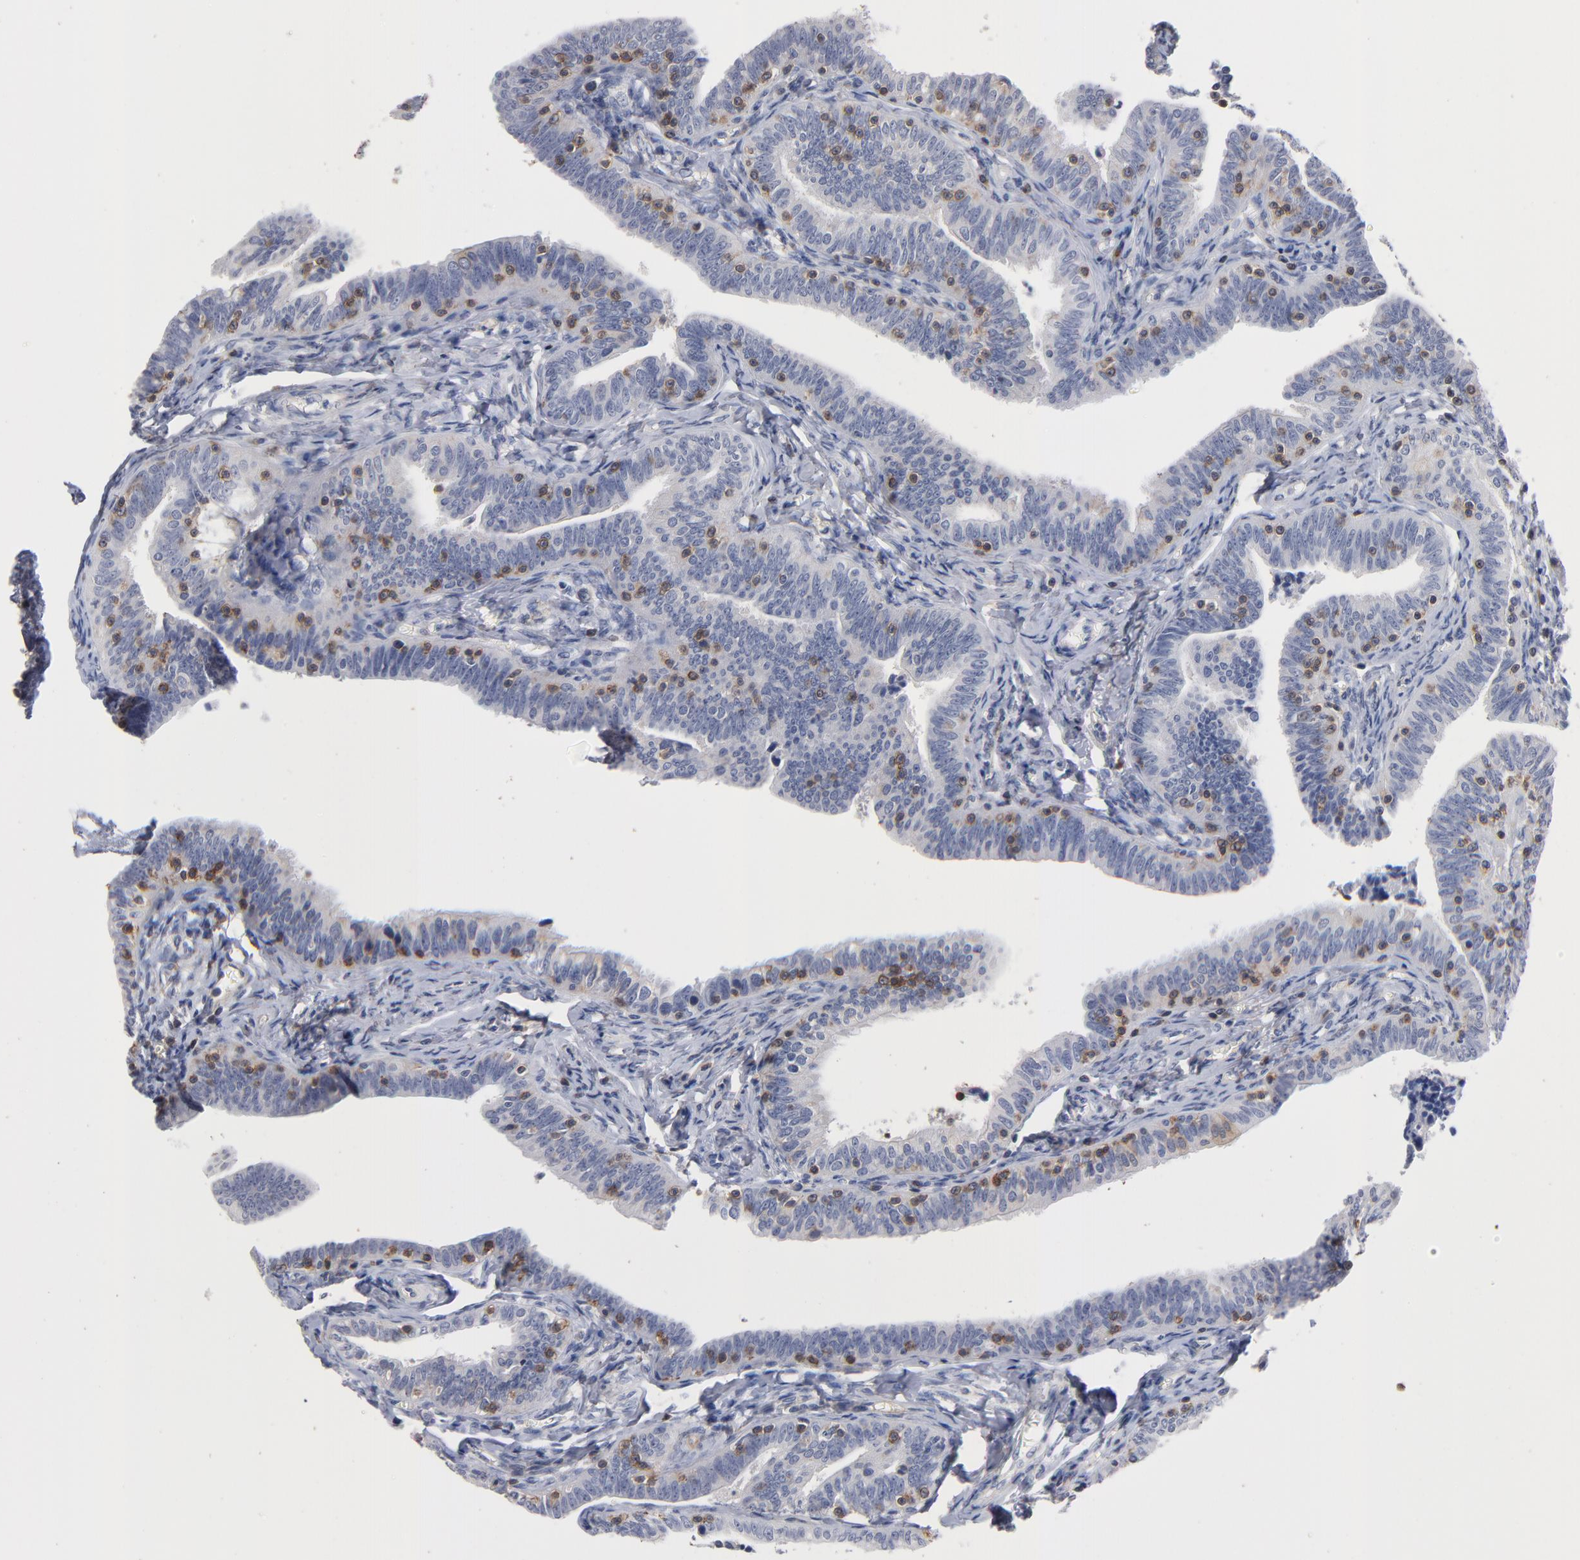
{"staining": {"intensity": "weak", "quantity": "25%-75%", "location": "cytoplasmic/membranous"}, "tissue": "fallopian tube", "cell_type": "Glandular cells", "image_type": "normal", "snomed": [{"axis": "morphology", "description": "Normal tissue, NOS"}, {"axis": "topography", "description": "Fallopian tube"}, {"axis": "topography", "description": "Ovary"}], "caption": "Immunohistochemical staining of normal human fallopian tube demonstrates weak cytoplasmic/membranous protein positivity in approximately 25%-75% of glandular cells.", "gene": "PDLIM2", "patient": {"sex": "female", "age": 69}}